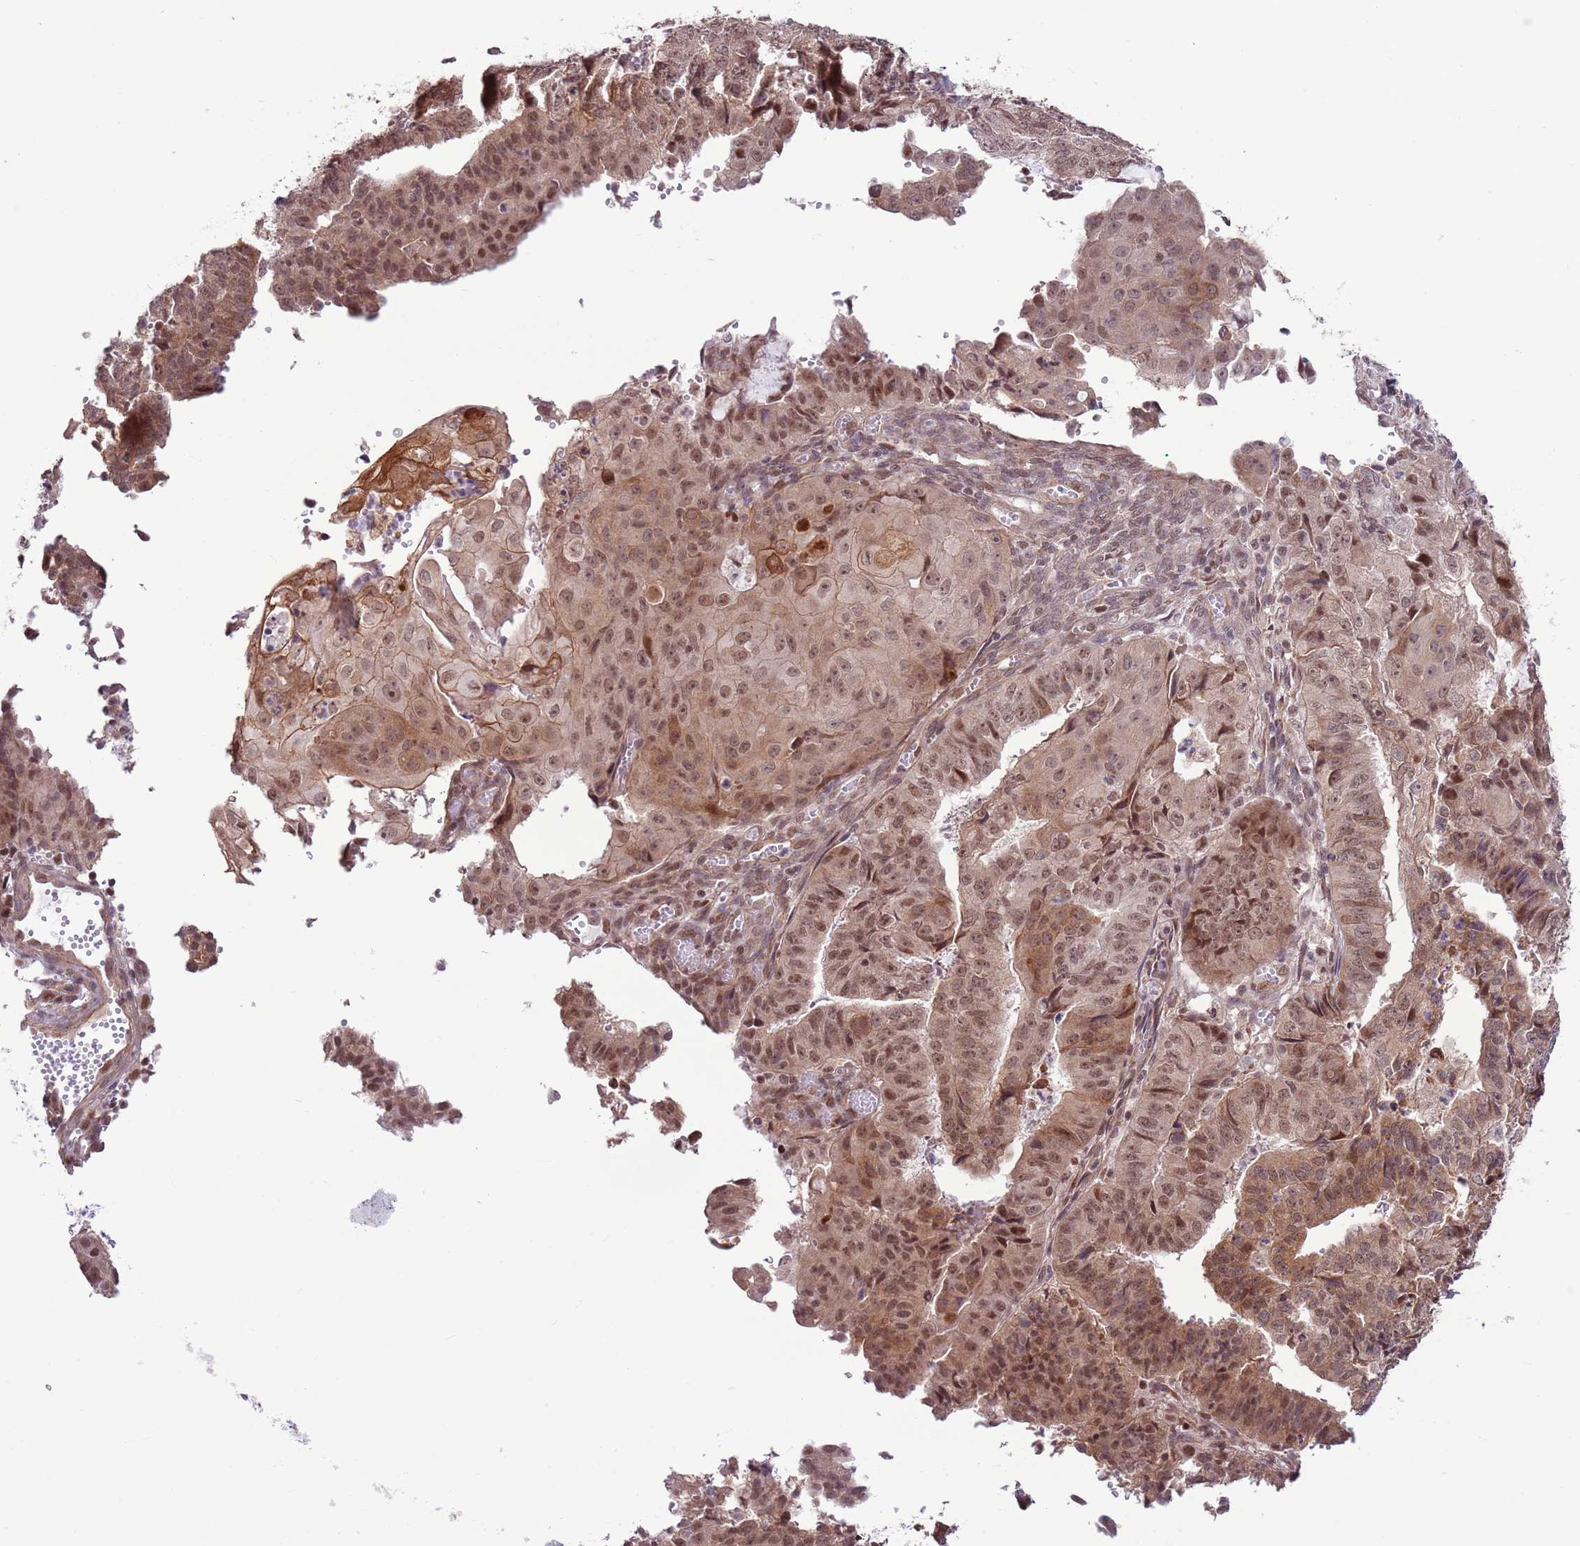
{"staining": {"intensity": "moderate", "quantity": ">75%", "location": "cytoplasmic/membranous,nuclear"}, "tissue": "endometrial cancer", "cell_type": "Tumor cells", "image_type": "cancer", "snomed": [{"axis": "morphology", "description": "Adenocarcinoma, NOS"}, {"axis": "topography", "description": "Endometrium"}], "caption": "A micrograph of human adenocarcinoma (endometrial) stained for a protein reveals moderate cytoplasmic/membranous and nuclear brown staining in tumor cells.", "gene": "DCAF4", "patient": {"sex": "female", "age": 56}}